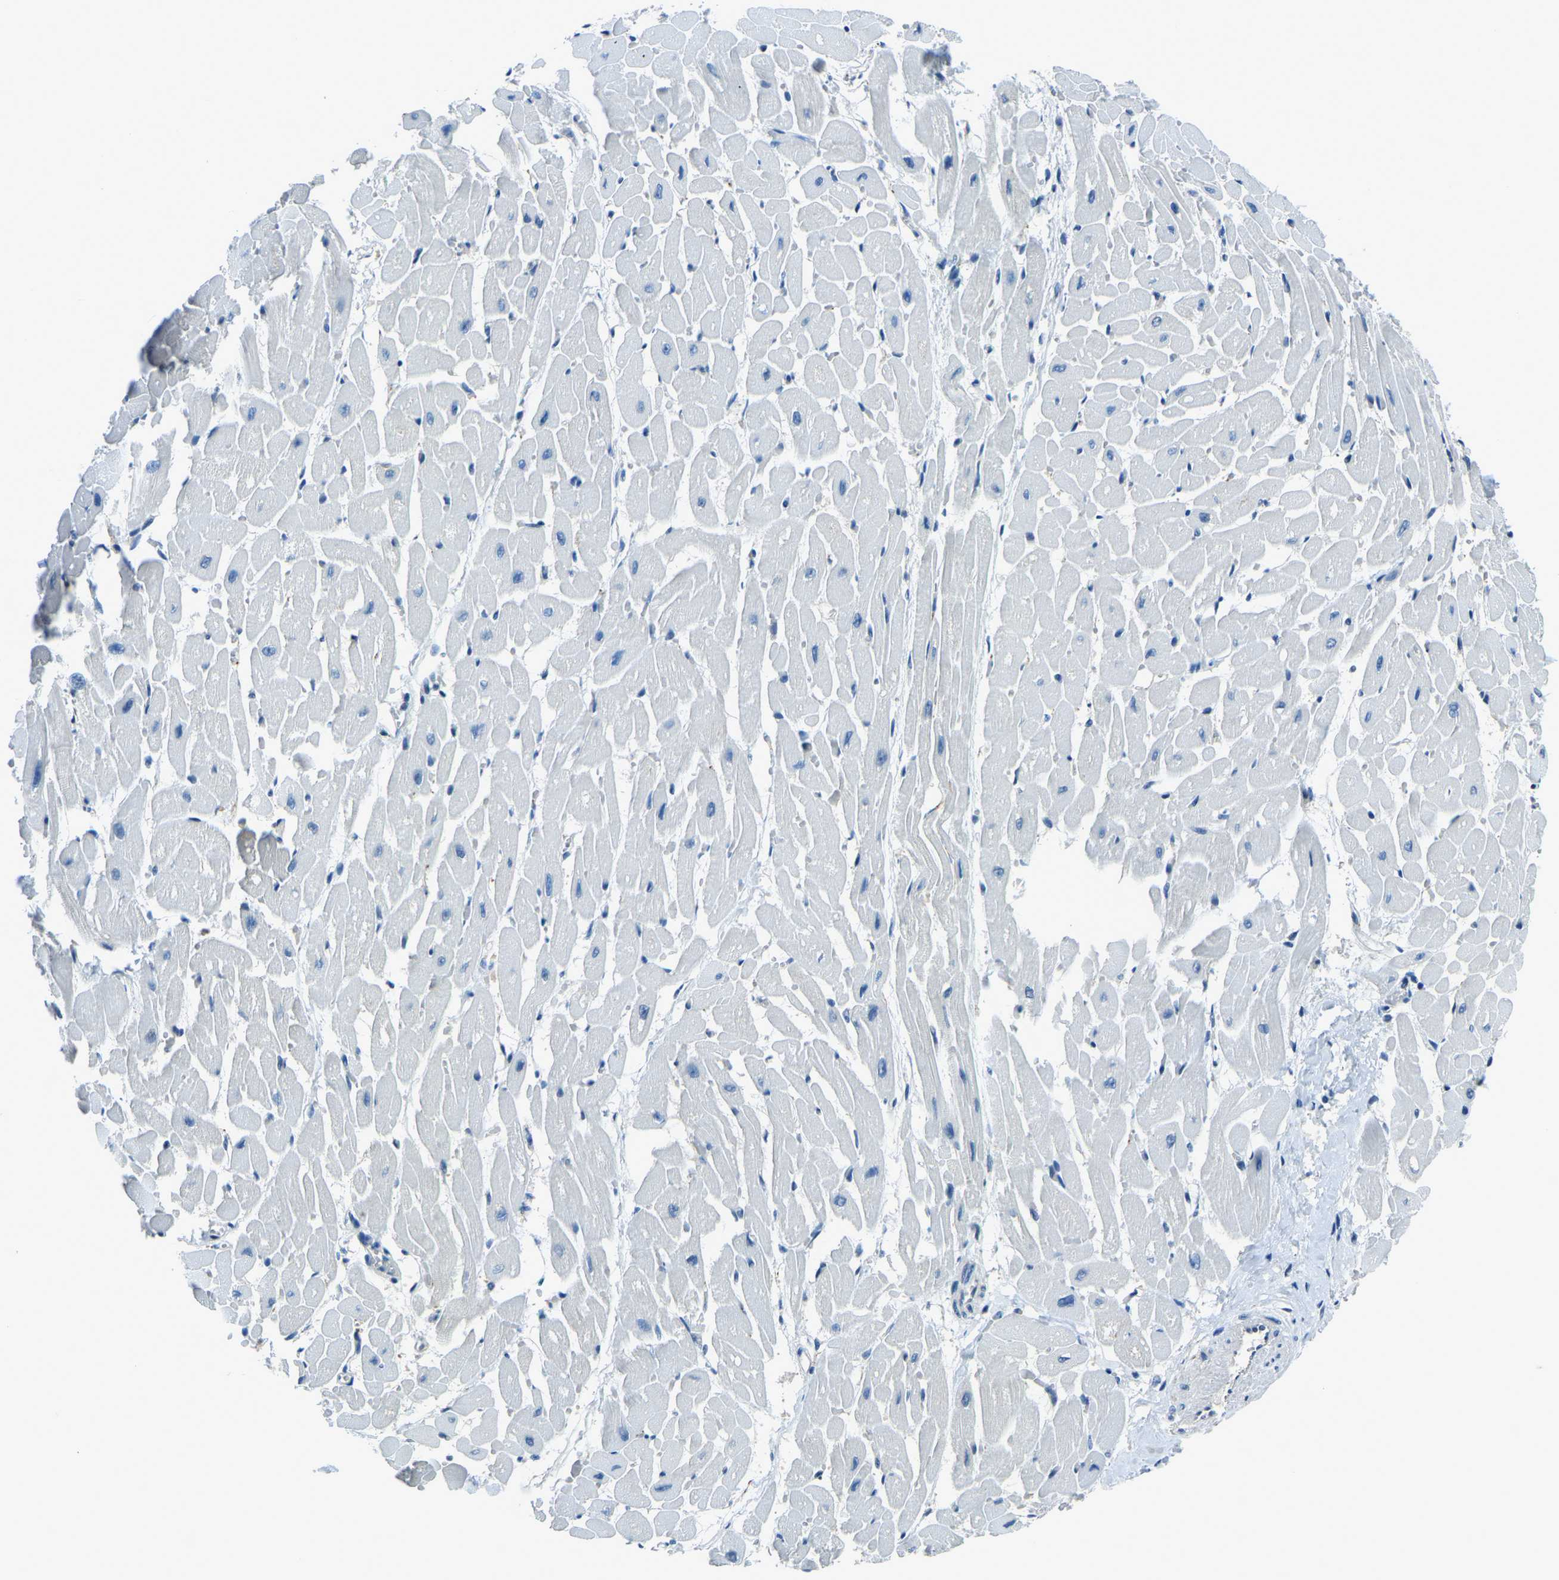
{"staining": {"intensity": "negative", "quantity": "none", "location": "none"}, "tissue": "heart muscle", "cell_type": "Cardiomyocytes", "image_type": "normal", "snomed": [{"axis": "morphology", "description": "Normal tissue, NOS"}, {"axis": "topography", "description": "Heart"}], "caption": "Micrograph shows no protein staining in cardiomyocytes of benign heart muscle.", "gene": "RRP1", "patient": {"sex": "male", "age": 45}}